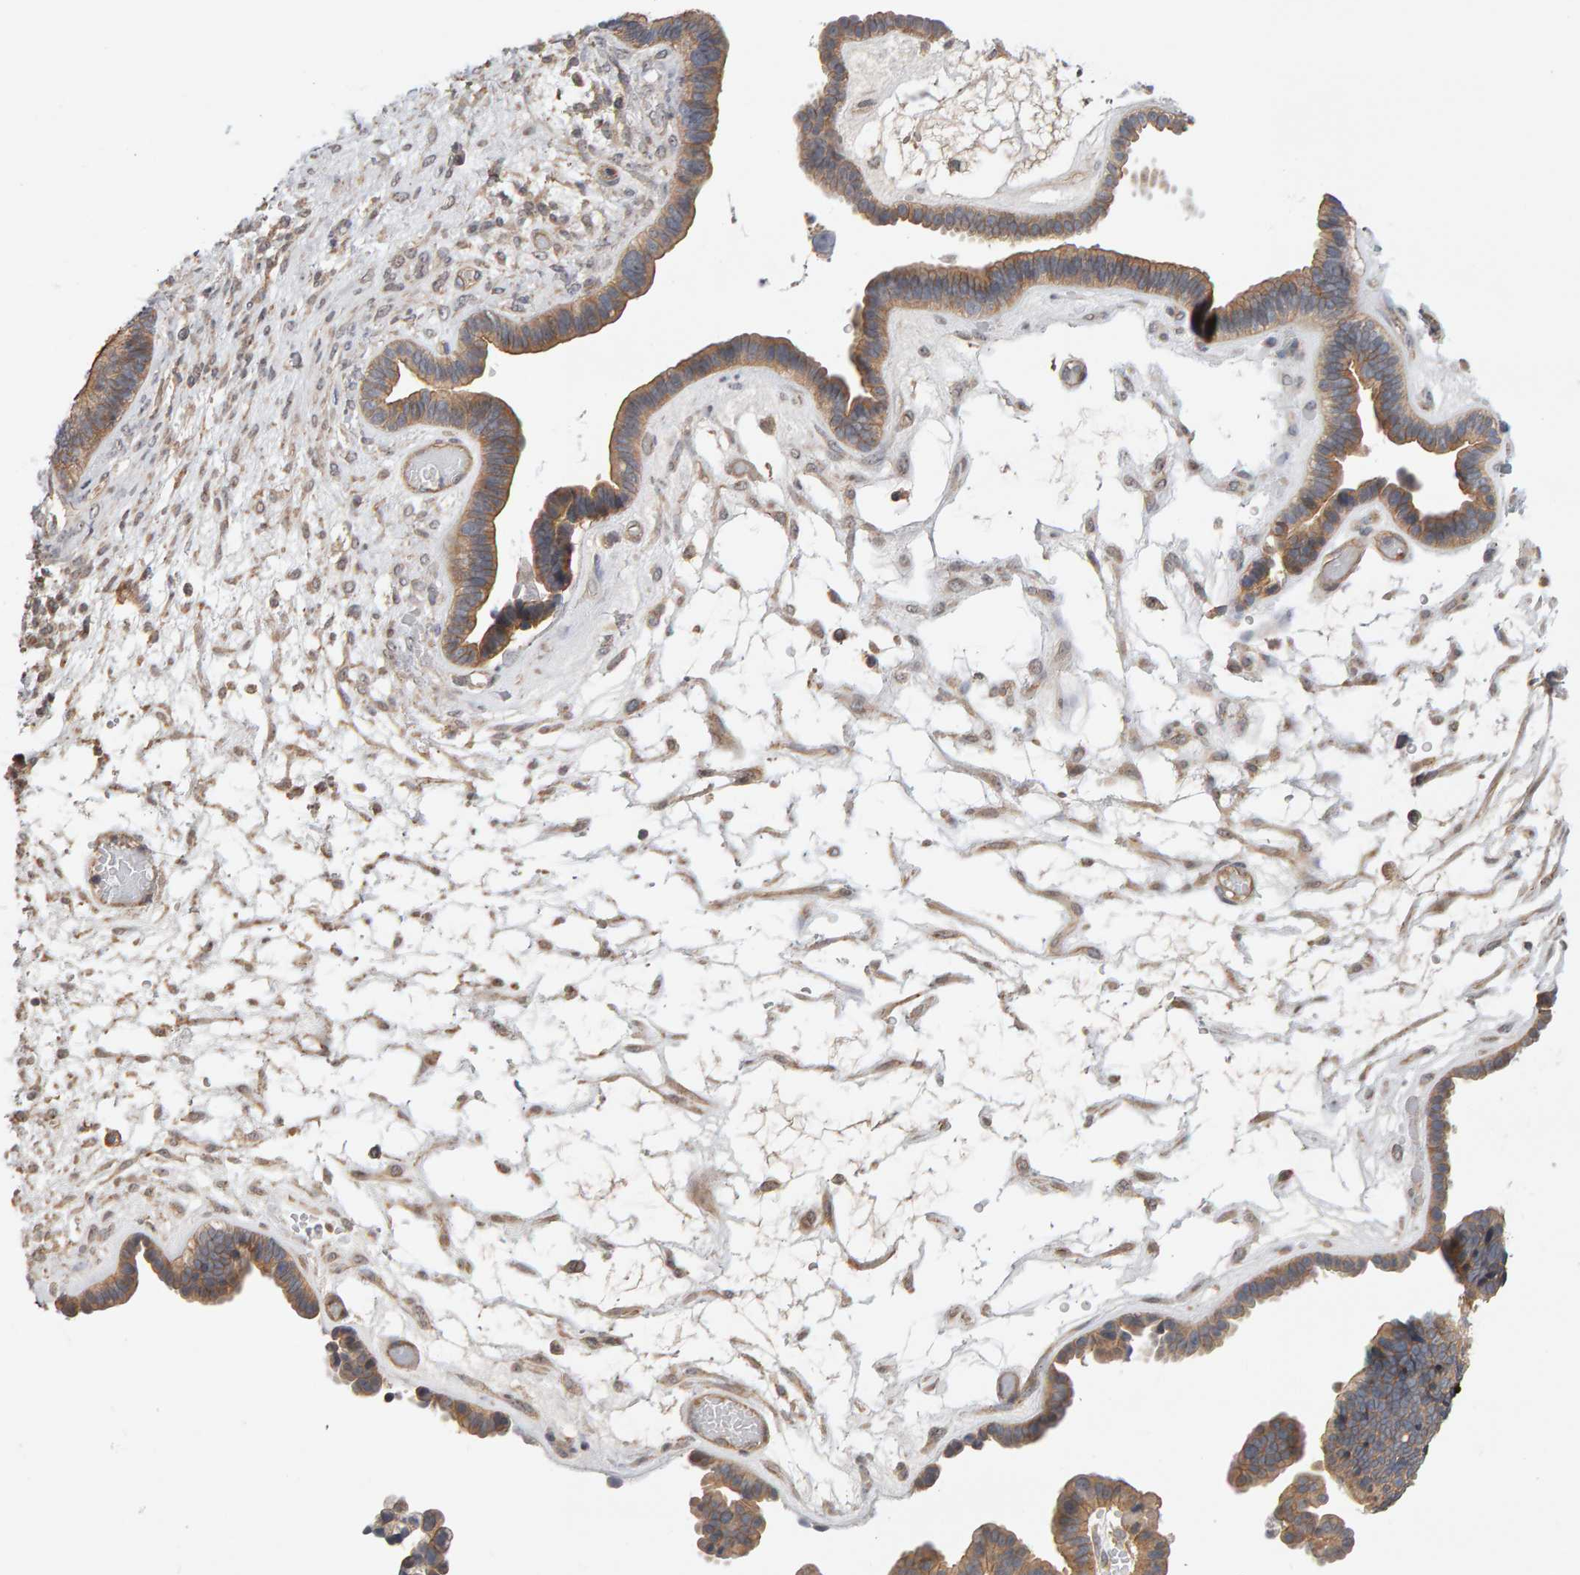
{"staining": {"intensity": "moderate", "quantity": ">75%", "location": "cytoplasmic/membranous"}, "tissue": "ovarian cancer", "cell_type": "Tumor cells", "image_type": "cancer", "snomed": [{"axis": "morphology", "description": "Cystadenocarcinoma, serous, NOS"}, {"axis": "topography", "description": "Ovary"}], "caption": "Immunohistochemical staining of serous cystadenocarcinoma (ovarian) exhibits moderate cytoplasmic/membranous protein staining in about >75% of tumor cells.", "gene": "PPP1R16A", "patient": {"sex": "female", "age": 56}}